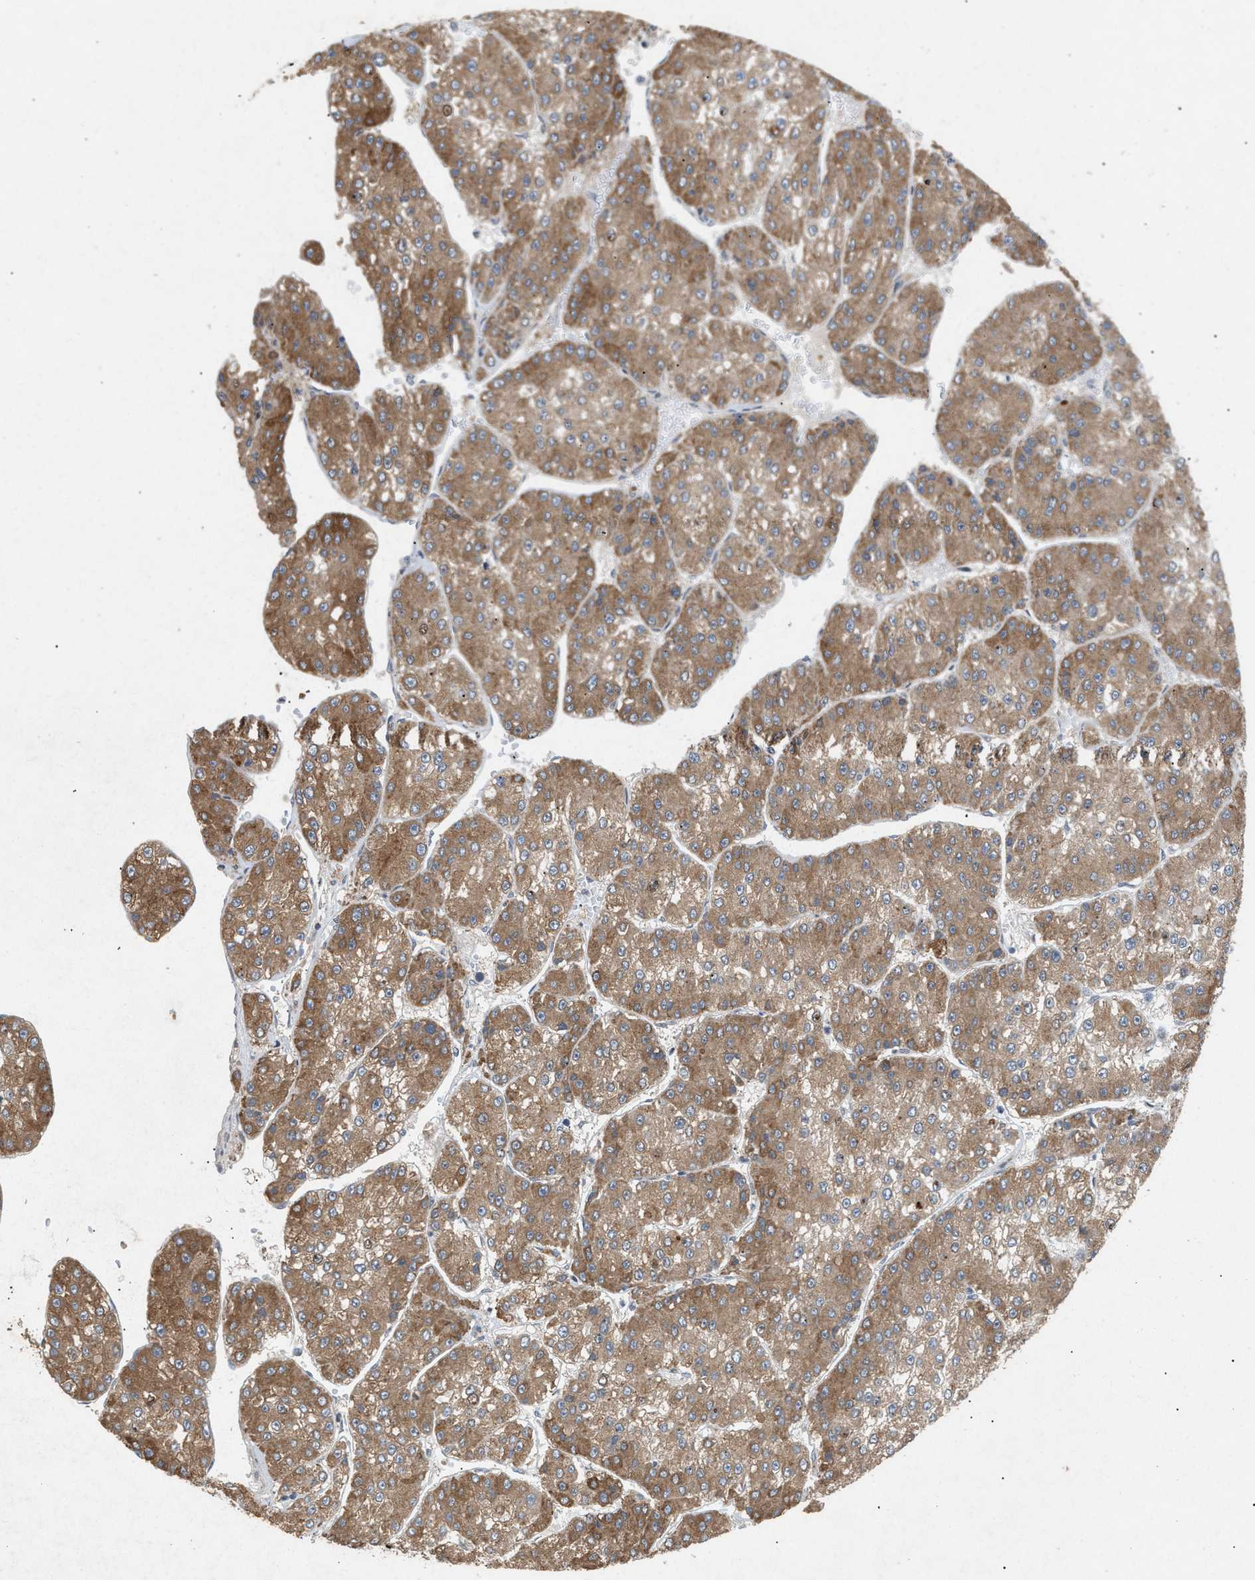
{"staining": {"intensity": "moderate", "quantity": ">75%", "location": "cytoplasmic/membranous"}, "tissue": "liver cancer", "cell_type": "Tumor cells", "image_type": "cancer", "snomed": [{"axis": "morphology", "description": "Carcinoma, Hepatocellular, NOS"}, {"axis": "topography", "description": "Liver"}], "caption": "A photomicrograph of hepatocellular carcinoma (liver) stained for a protein displays moderate cytoplasmic/membranous brown staining in tumor cells.", "gene": "MFSD6", "patient": {"sex": "female", "age": 73}}